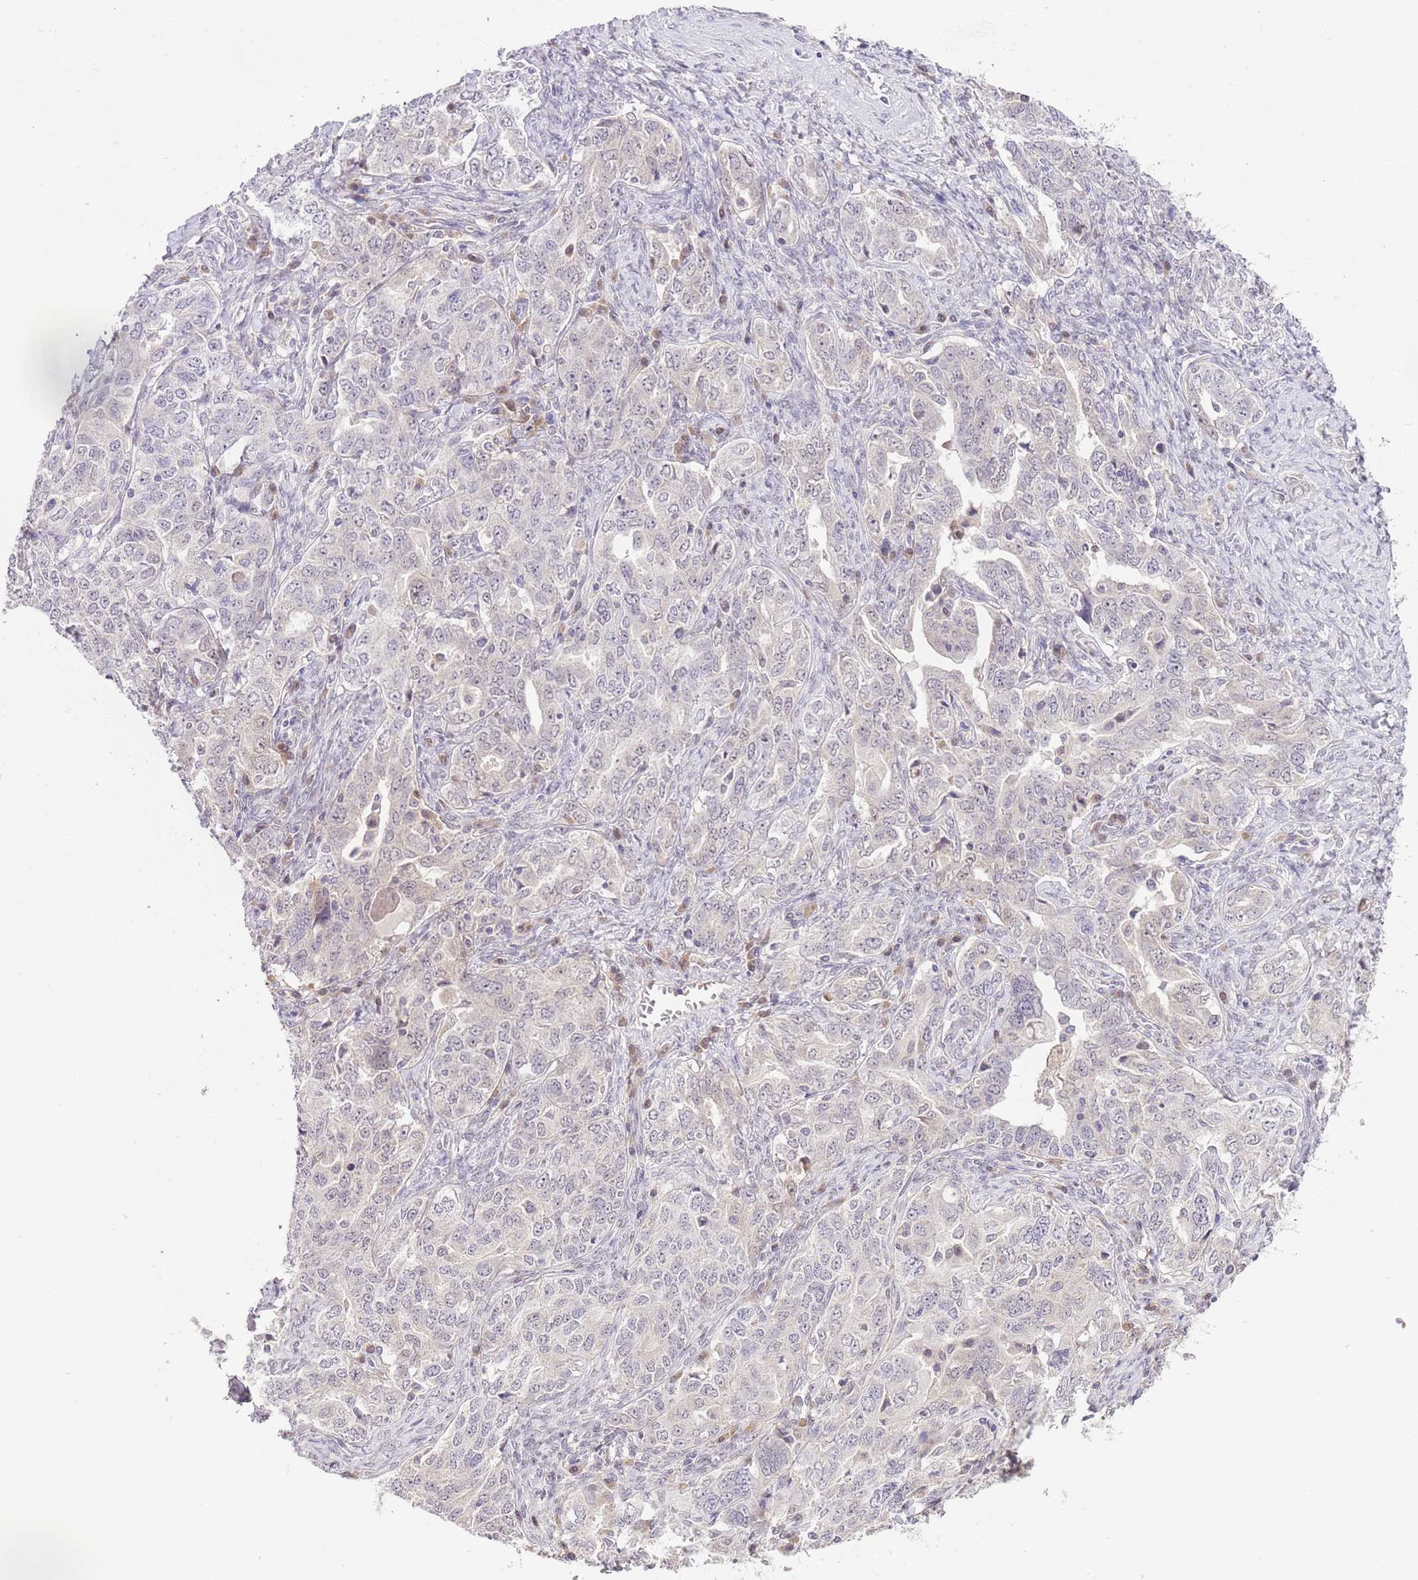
{"staining": {"intensity": "negative", "quantity": "none", "location": "none"}, "tissue": "ovarian cancer", "cell_type": "Tumor cells", "image_type": "cancer", "snomed": [{"axis": "morphology", "description": "Carcinoma, endometroid"}, {"axis": "topography", "description": "Ovary"}], "caption": "An immunohistochemistry (IHC) image of ovarian cancer (endometroid carcinoma) is shown. There is no staining in tumor cells of ovarian cancer (endometroid carcinoma).", "gene": "GALK2", "patient": {"sex": "female", "age": 62}}